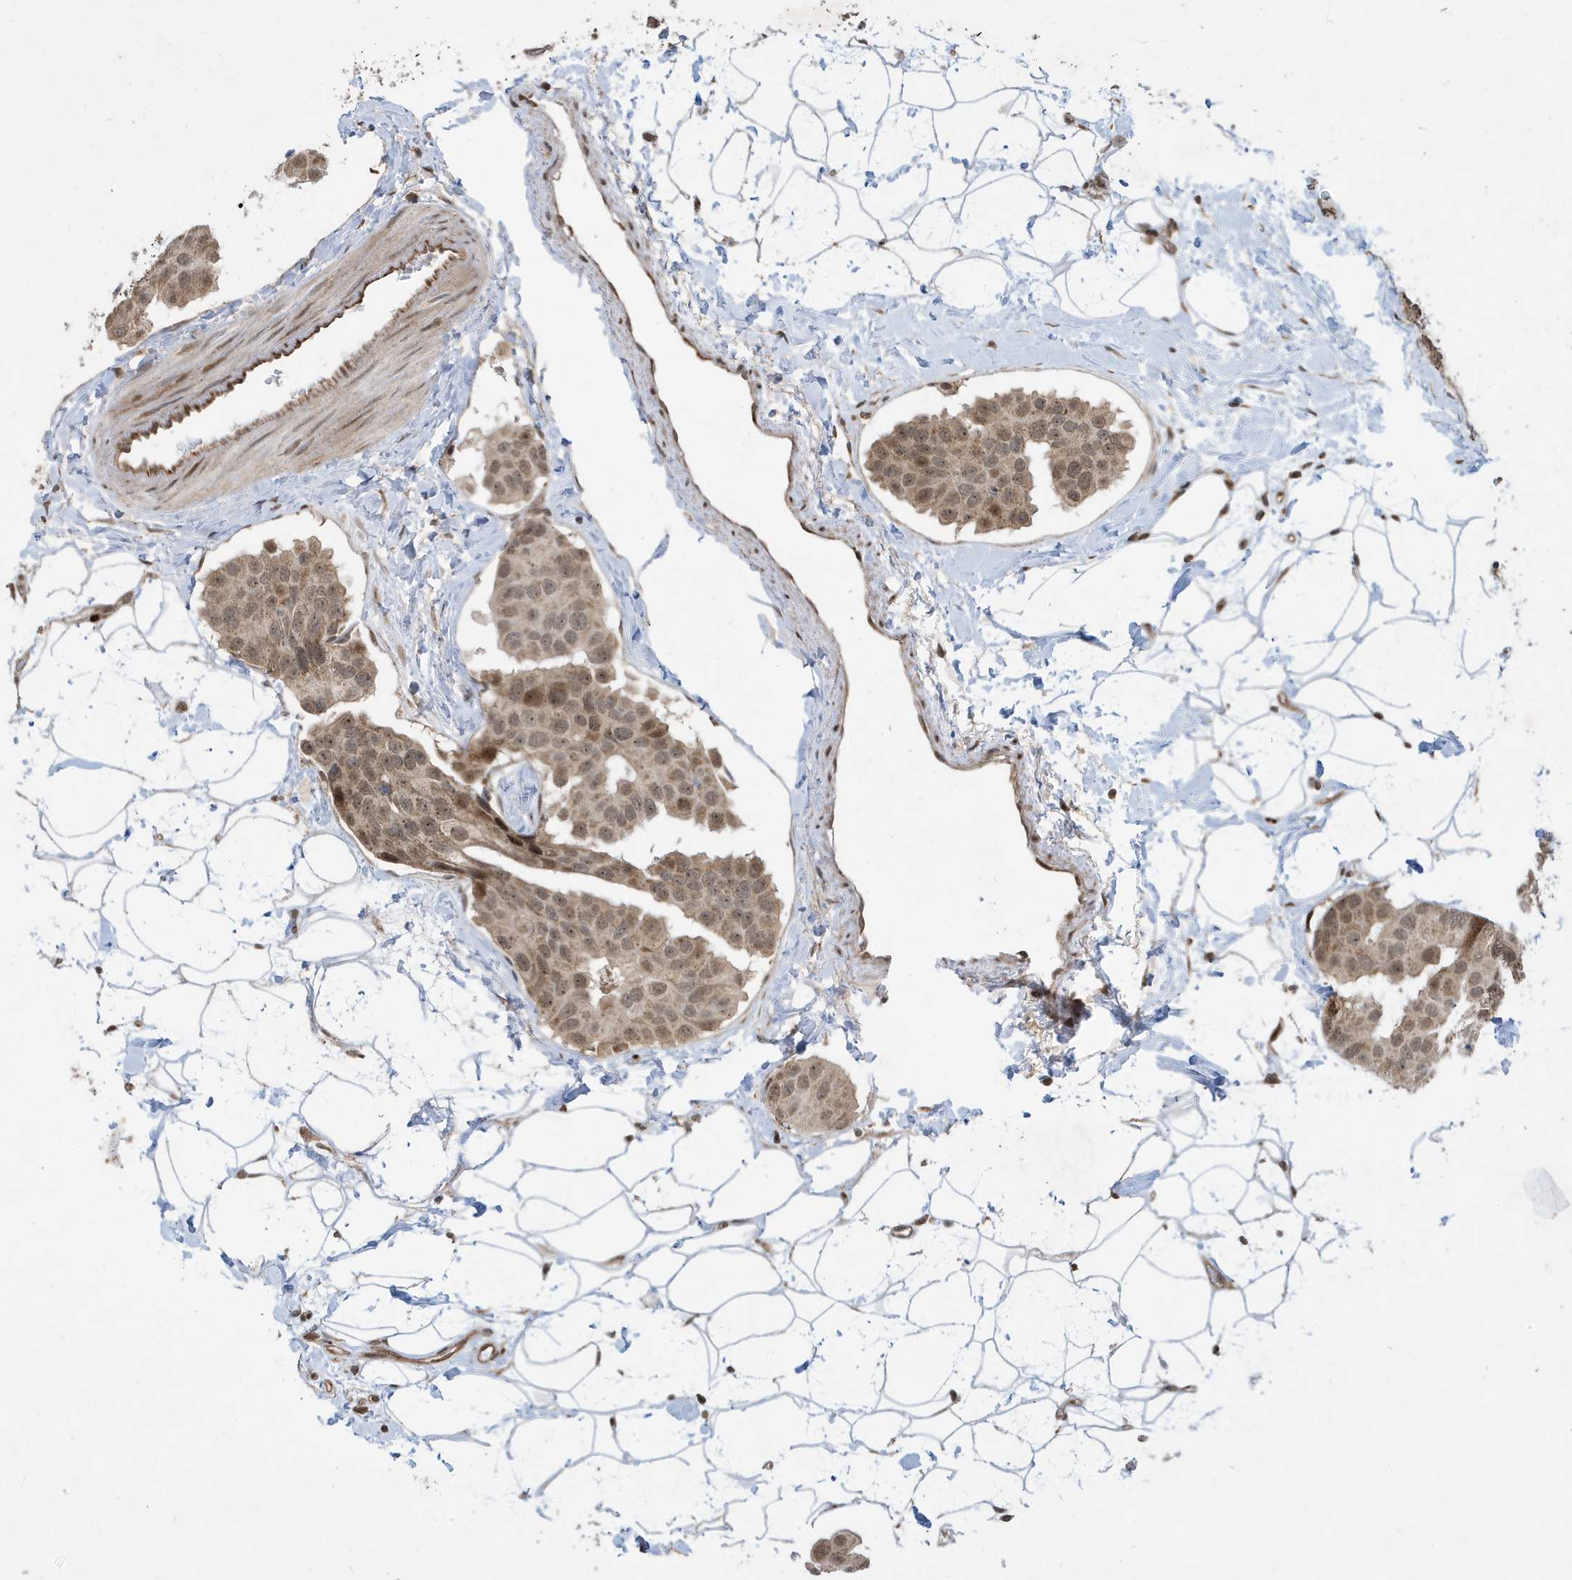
{"staining": {"intensity": "moderate", "quantity": ">75%", "location": "cytoplasmic/membranous,nuclear"}, "tissue": "breast cancer", "cell_type": "Tumor cells", "image_type": "cancer", "snomed": [{"axis": "morphology", "description": "Normal tissue, NOS"}, {"axis": "morphology", "description": "Duct carcinoma"}, {"axis": "topography", "description": "Breast"}], "caption": "Immunohistochemical staining of human breast cancer displays moderate cytoplasmic/membranous and nuclear protein expression in about >75% of tumor cells.", "gene": "FAM9B", "patient": {"sex": "female", "age": 39}}